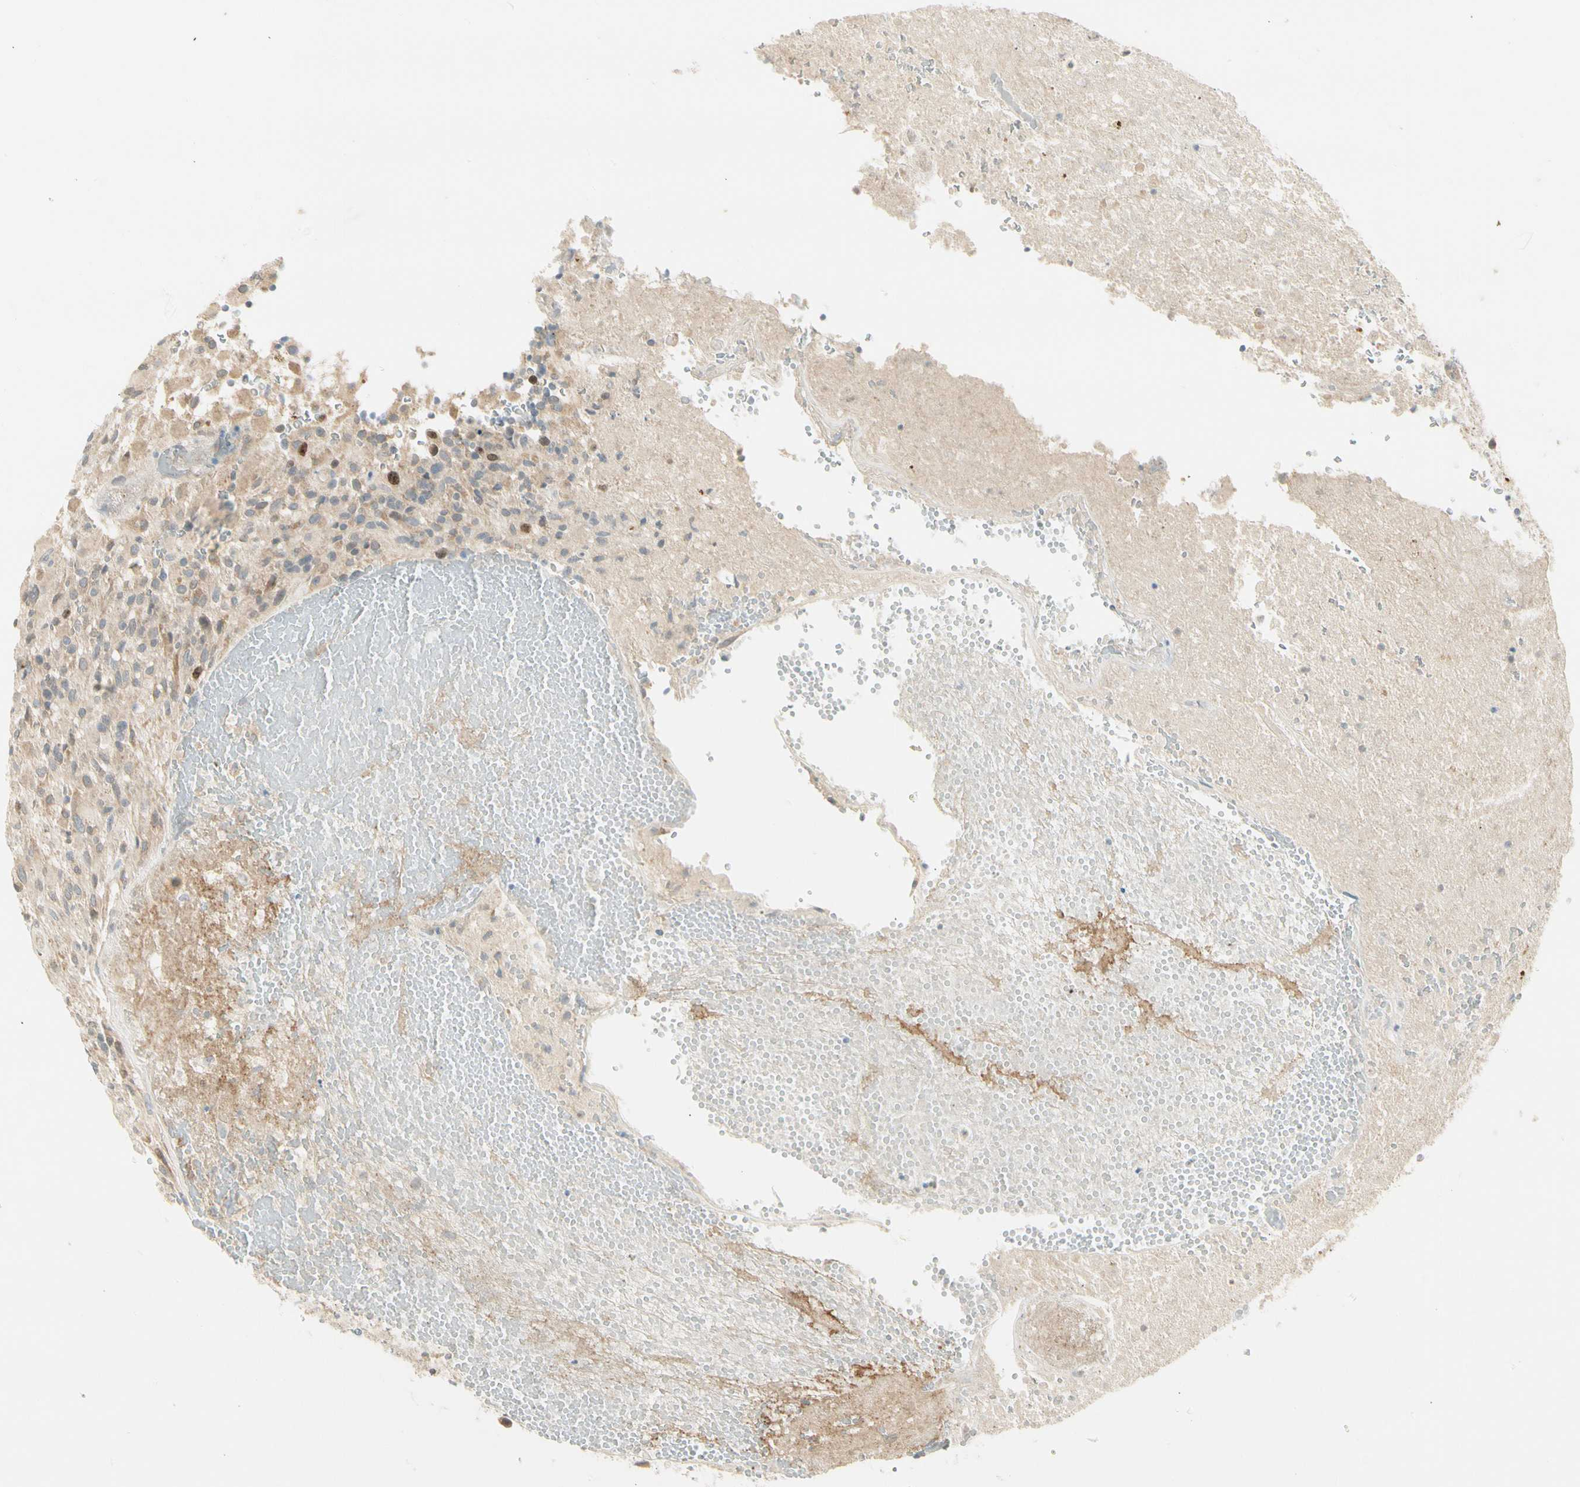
{"staining": {"intensity": "strong", "quantity": "<25%", "location": "nuclear"}, "tissue": "glioma", "cell_type": "Tumor cells", "image_type": "cancer", "snomed": [{"axis": "morphology", "description": "Glioma, malignant, High grade"}, {"axis": "topography", "description": "Brain"}], "caption": "Human malignant glioma (high-grade) stained with a brown dye displays strong nuclear positive positivity in approximately <25% of tumor cells.", "gene": "PITX1", "patient": {"sex": "male", "age": 71}}